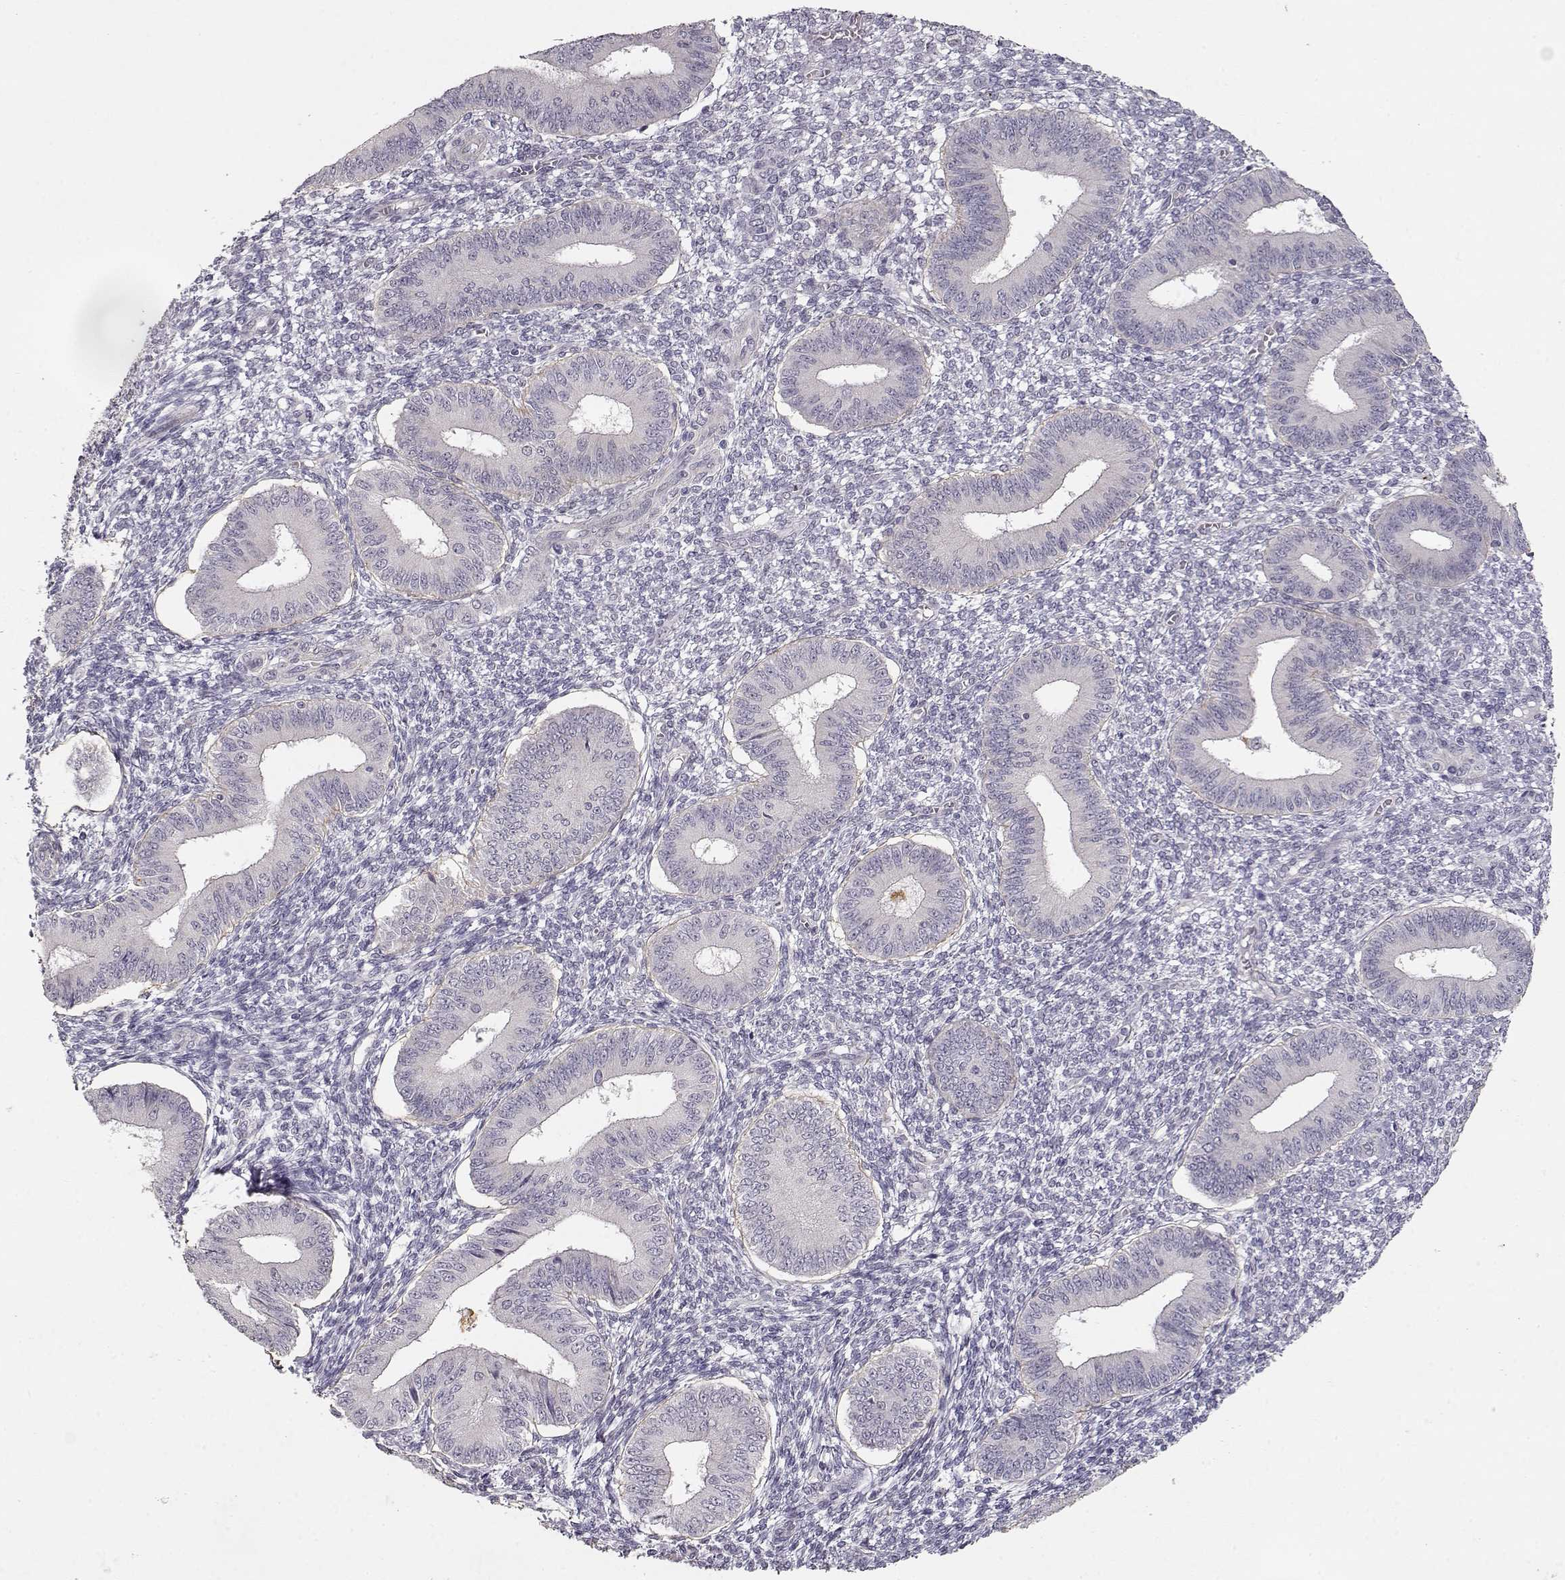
{"staining": {"intensity": "negative", "quantity": "none", "location": "none"}, "tissue": "endometrium", "cell_type": "Cells in endometrial stroma", "image_type": "normal", "snomed": [{"axis": "morphology", "description": "Normal tissue, NOS"}, {"axis": "topography", "description": "Endometrium"}], "caption": "Image shows no significant protein positivity in cells in endometrial stroma of benign endometrium. (Stains: DAB (3,3'-diaminobenzidine) immunohistochemistry with hematoxylin counter stain, Microscopy: brightfield microscopy at high magnification).", "gene": "LAMA5", "patient": {"sex": "female", "age": 42}}